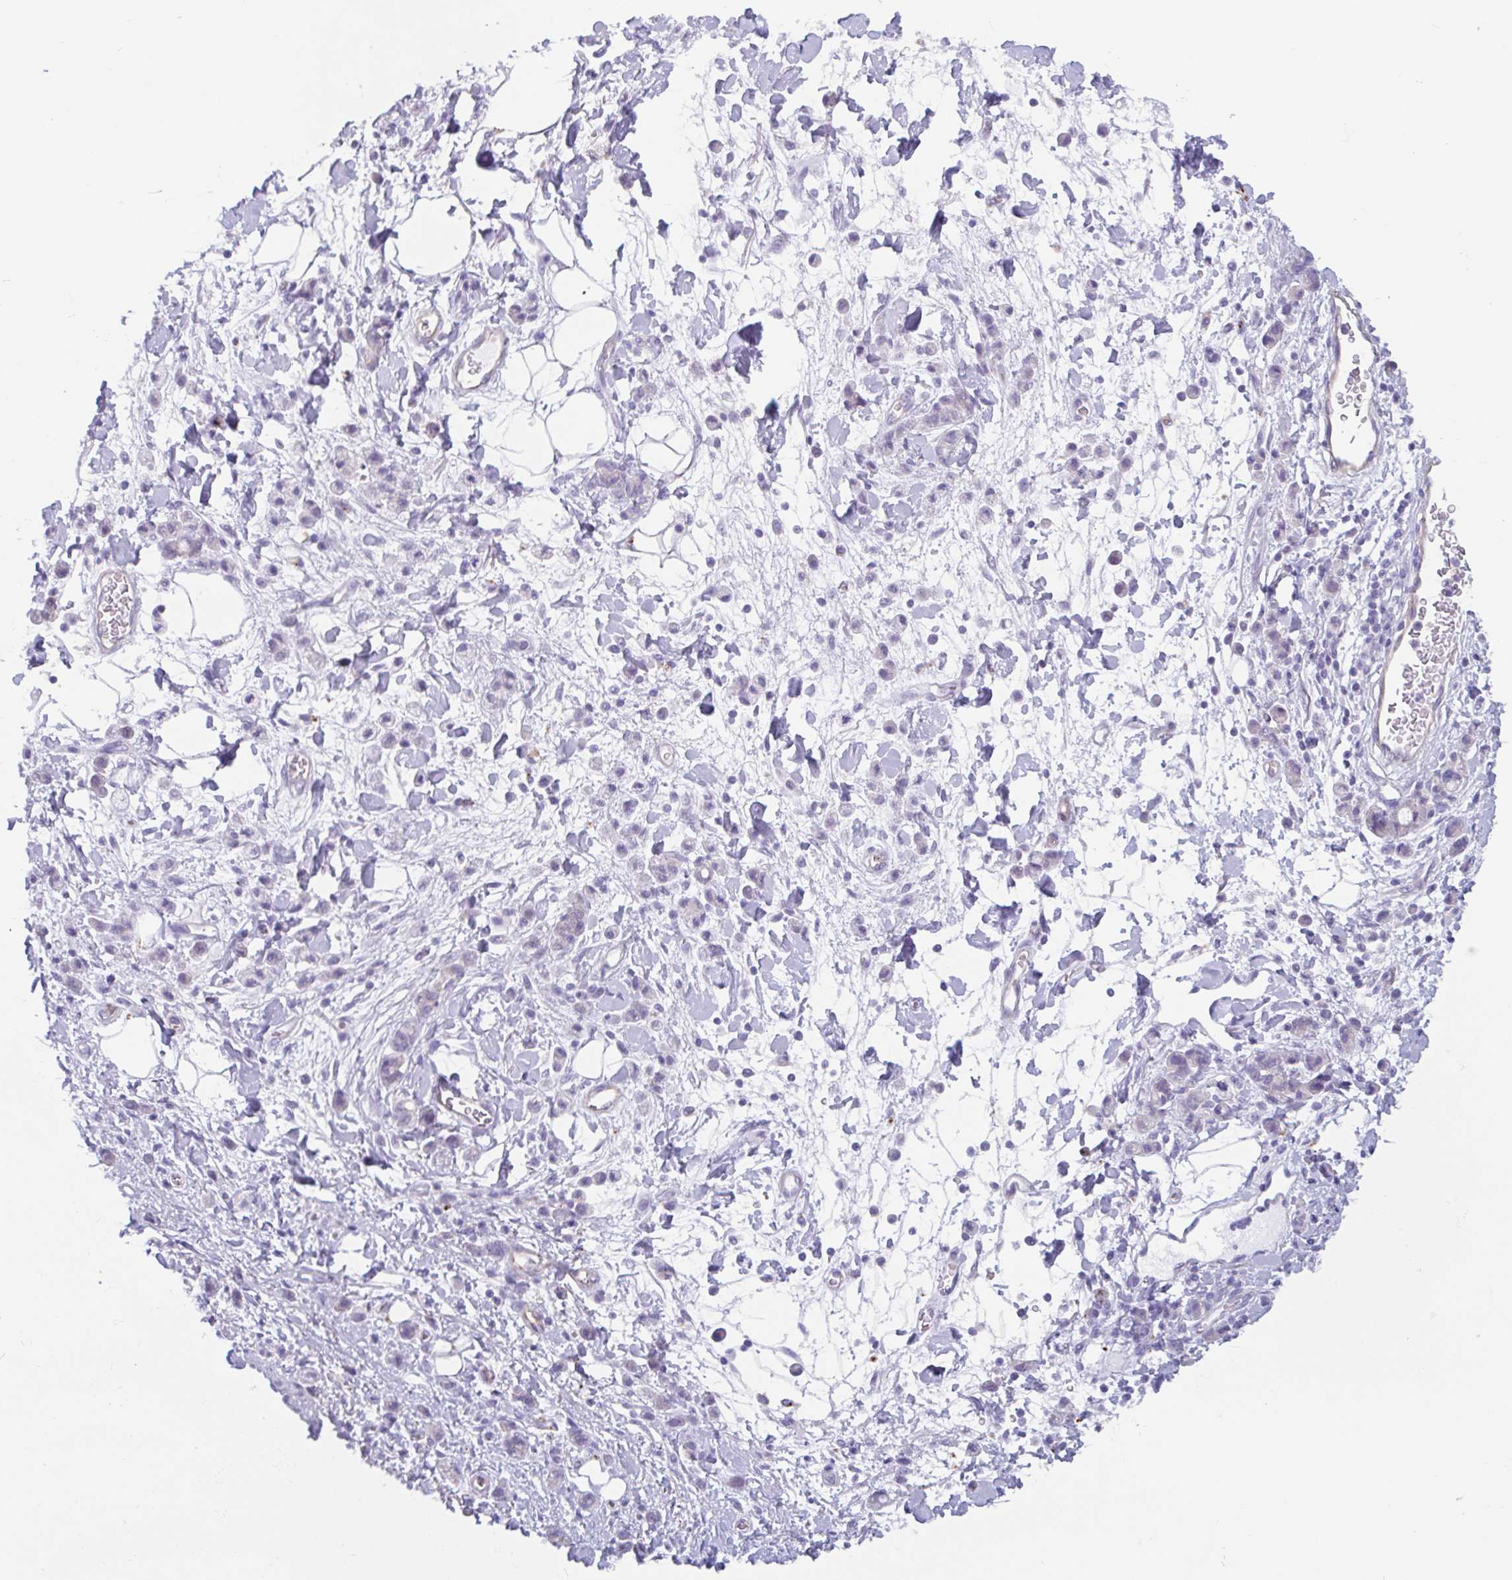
{"staining": {"intensity": "negative", "quantity": "none", "location": "none"}, "tissue": "stomach cancer", "cell_type": "Tumor cells", "image_type": "cancer", "snomed": [{"axis": "morphology", "description": "Adenocarcinoma, NOS"}, {"axis": "topography", "description": "Stomach"}], "caption": "Immunohistochemistry (IHC) of human stomach cancer displays no expression in tumor cells.", "gene": "LENG9", "patient": {"sex": "male", "age": 77}}